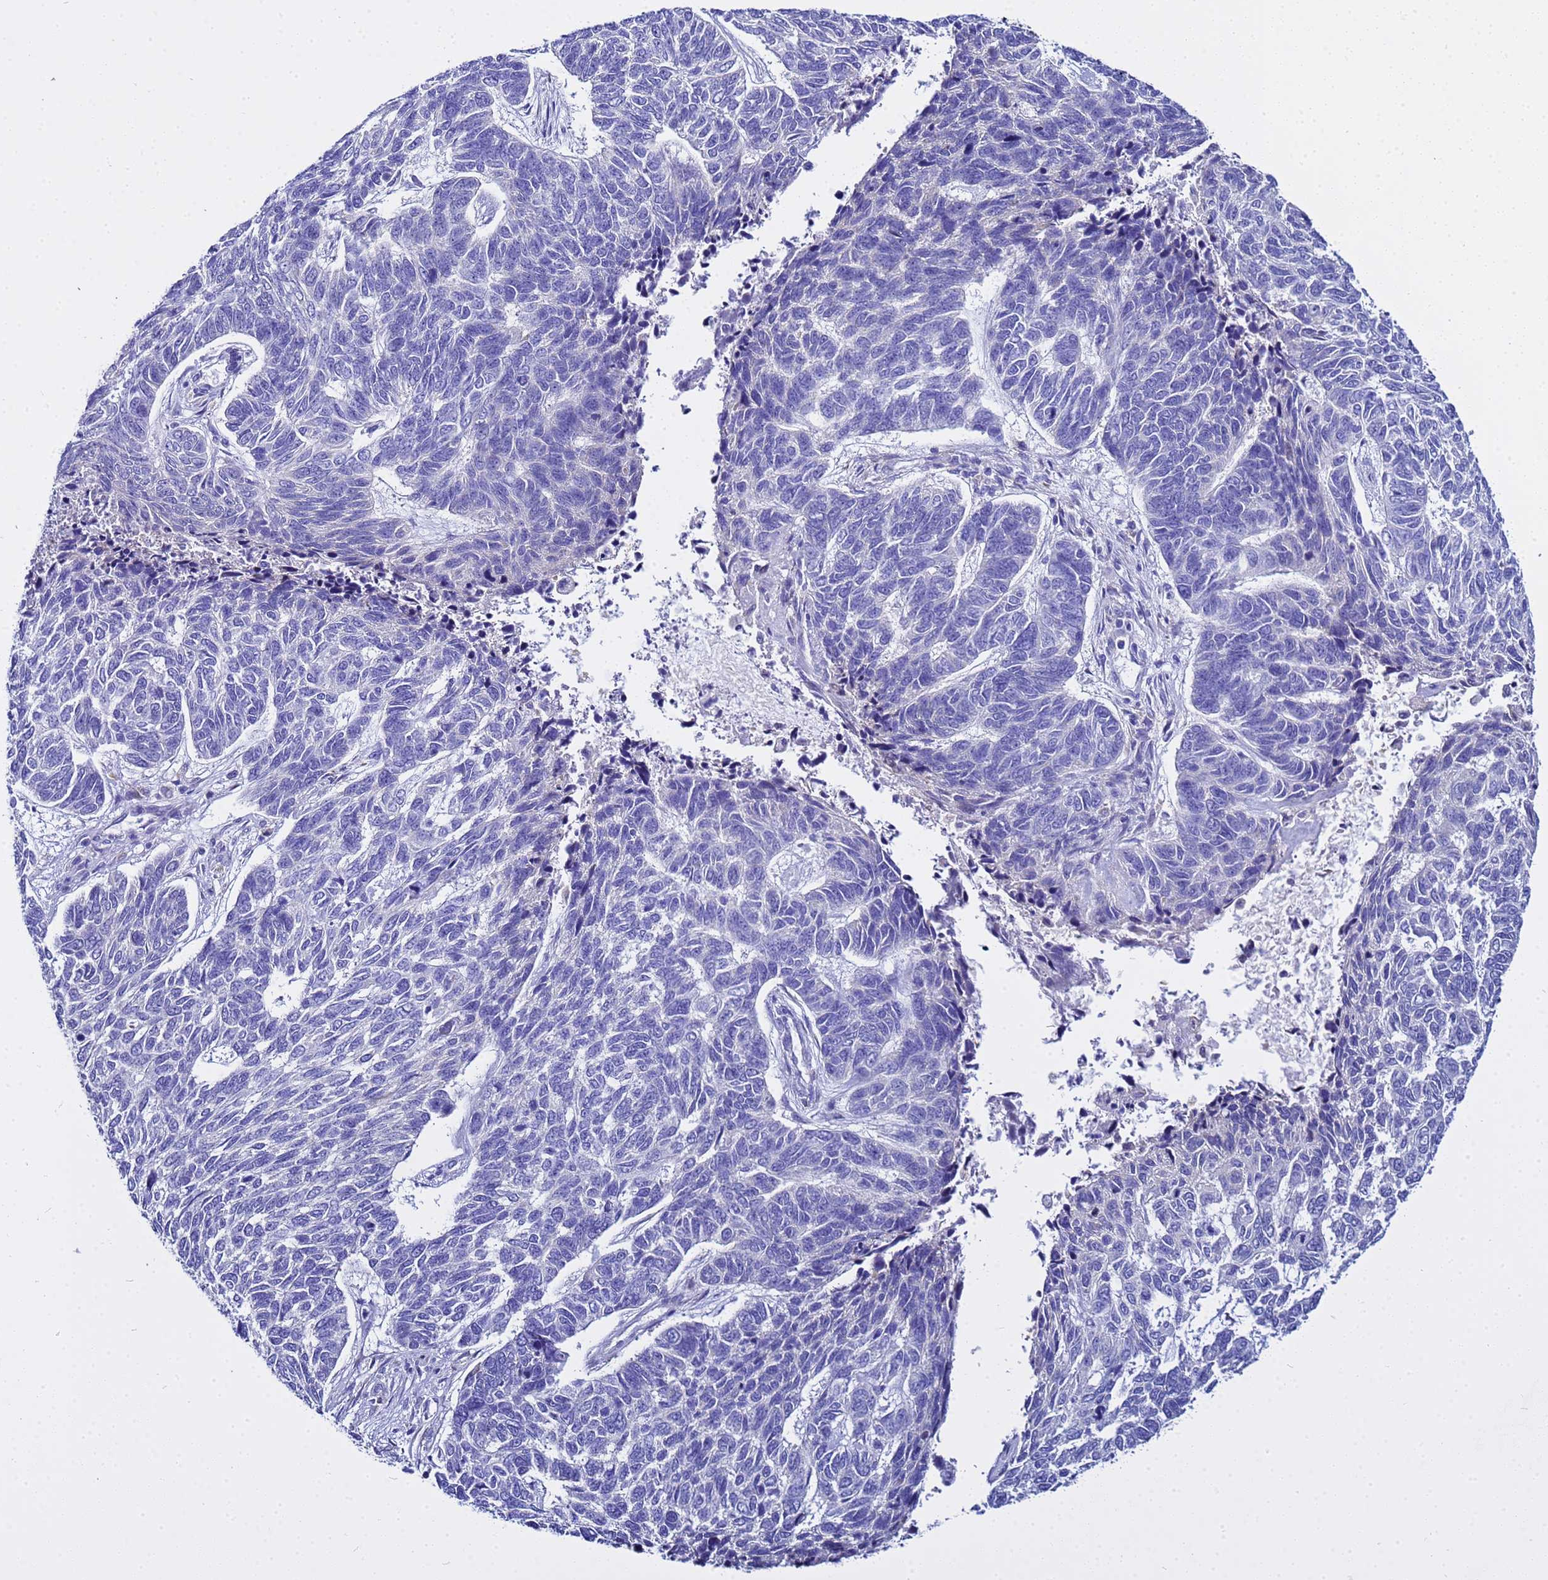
{"staining": {"intensity": "negative", "quantity": "none", "location": "none"}, "tissue": "skin cancer", "cell_type": "Tumor cells", "image_type": "cancer", "snomed": [{"axis": "morphology", "description": "Basal cell carcinoma"}, {"axis": "topography", "description": "Skin"}], "caption": "Skin basal cell carcinoma was stained to show a protein in brown. There is no significant positivity in tumor cells.", "gene": "USP18", "patient": {"sex": "female", "age": 65}}